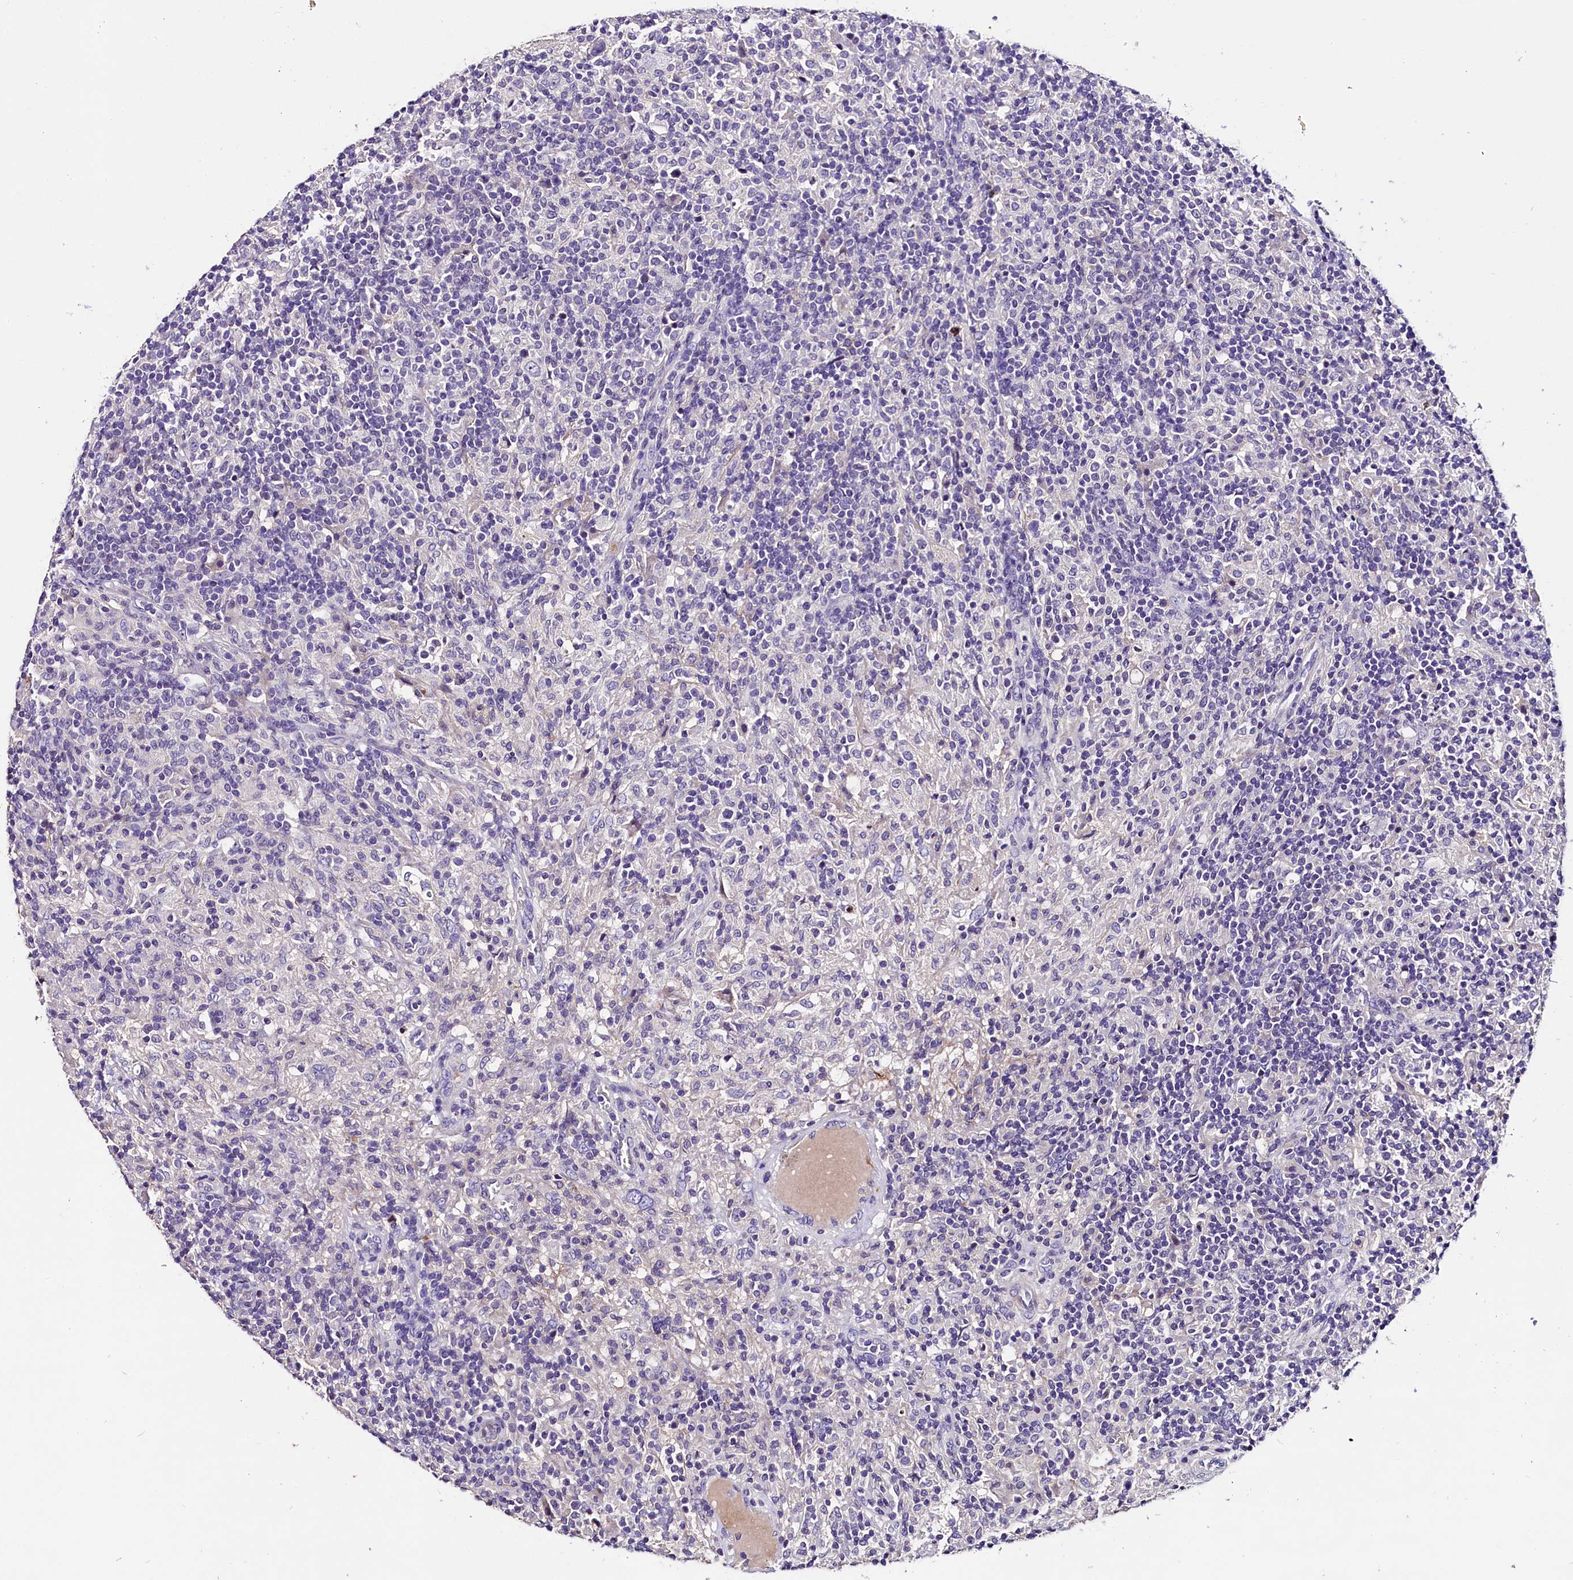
{"staining": {"intensity": "negative", "quantity": "none", "location": "none"}, "tissue": "lymphoma", "cell_type": "Tumor cells", "image_type": "cancer", "snomed": [{"axis": "morphology", "description": "Hodgkin's disease, NOS"}, {"axis": "topography", "description": "Lymph node"}], "caption": "DAB immunohistochemical staining of Hodgkin's disease demonstrates no significant expression in tumor cells.", "gene": "MEX3B", "patient": {"sex": "male", "age": 70}}